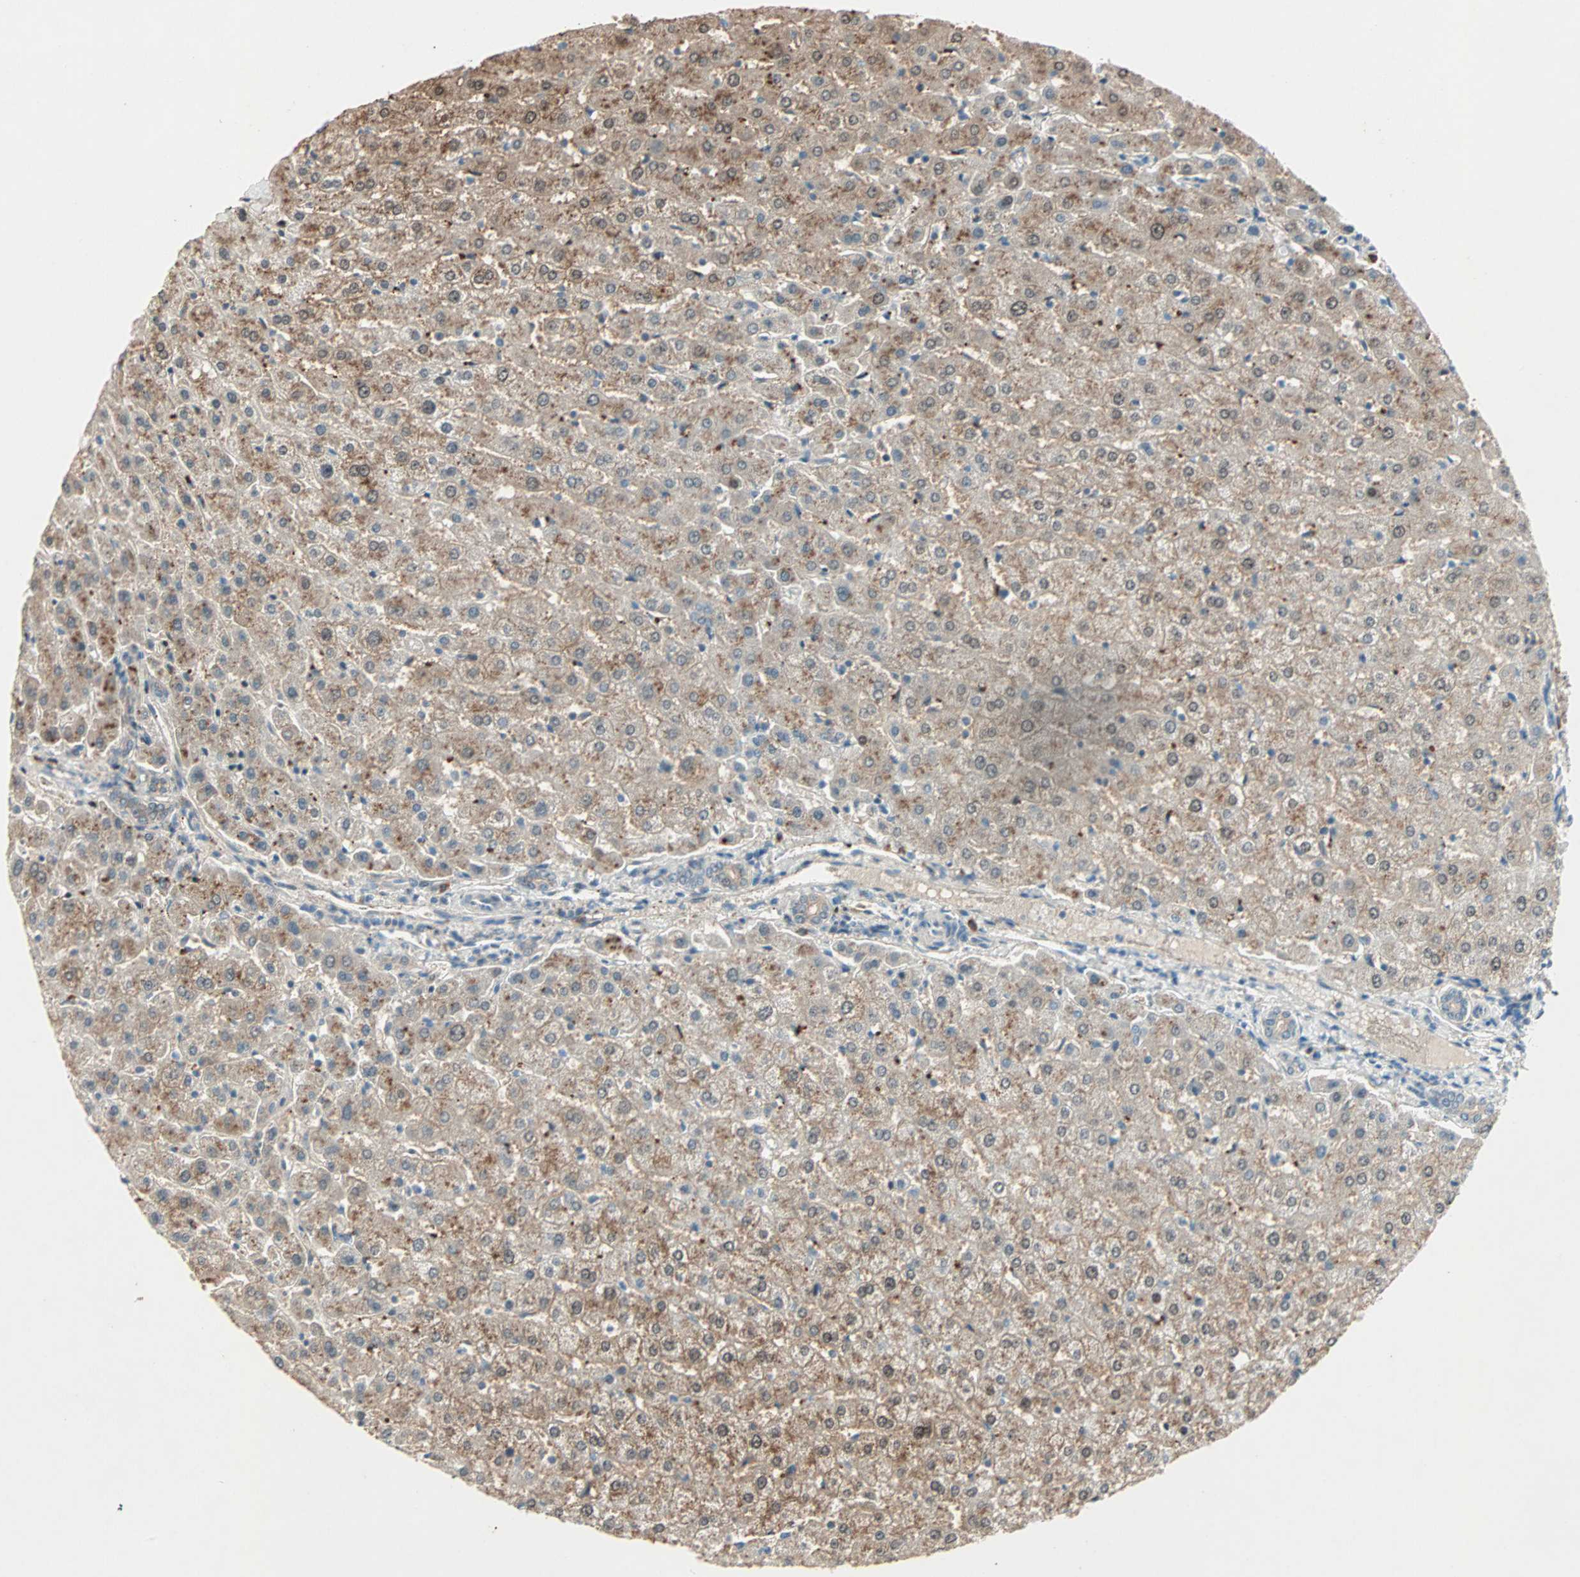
{"staining": {"intensity": "weak", "quantity": ">75%", "location": "cytoplasmic/membranous"}, "tissue": "liver", "cell_type": "Cholangiocytes", "image_type": "normal", "snomed": [{"axis": "morphology", "description": "Normal tissue, NOS"}, {"axis": "morphology", "description": "Fibrosis, NOS"}, {"axis": "topography", "description": "Liver"}], "caption": "The photomicrograph displays staining of benign liver, revealing weak cytoplasmic/membranous protein staining (brown color) within cholangiocytes.", "gene": "RTL6", "patient": {"sex": "female", "age": 29}}